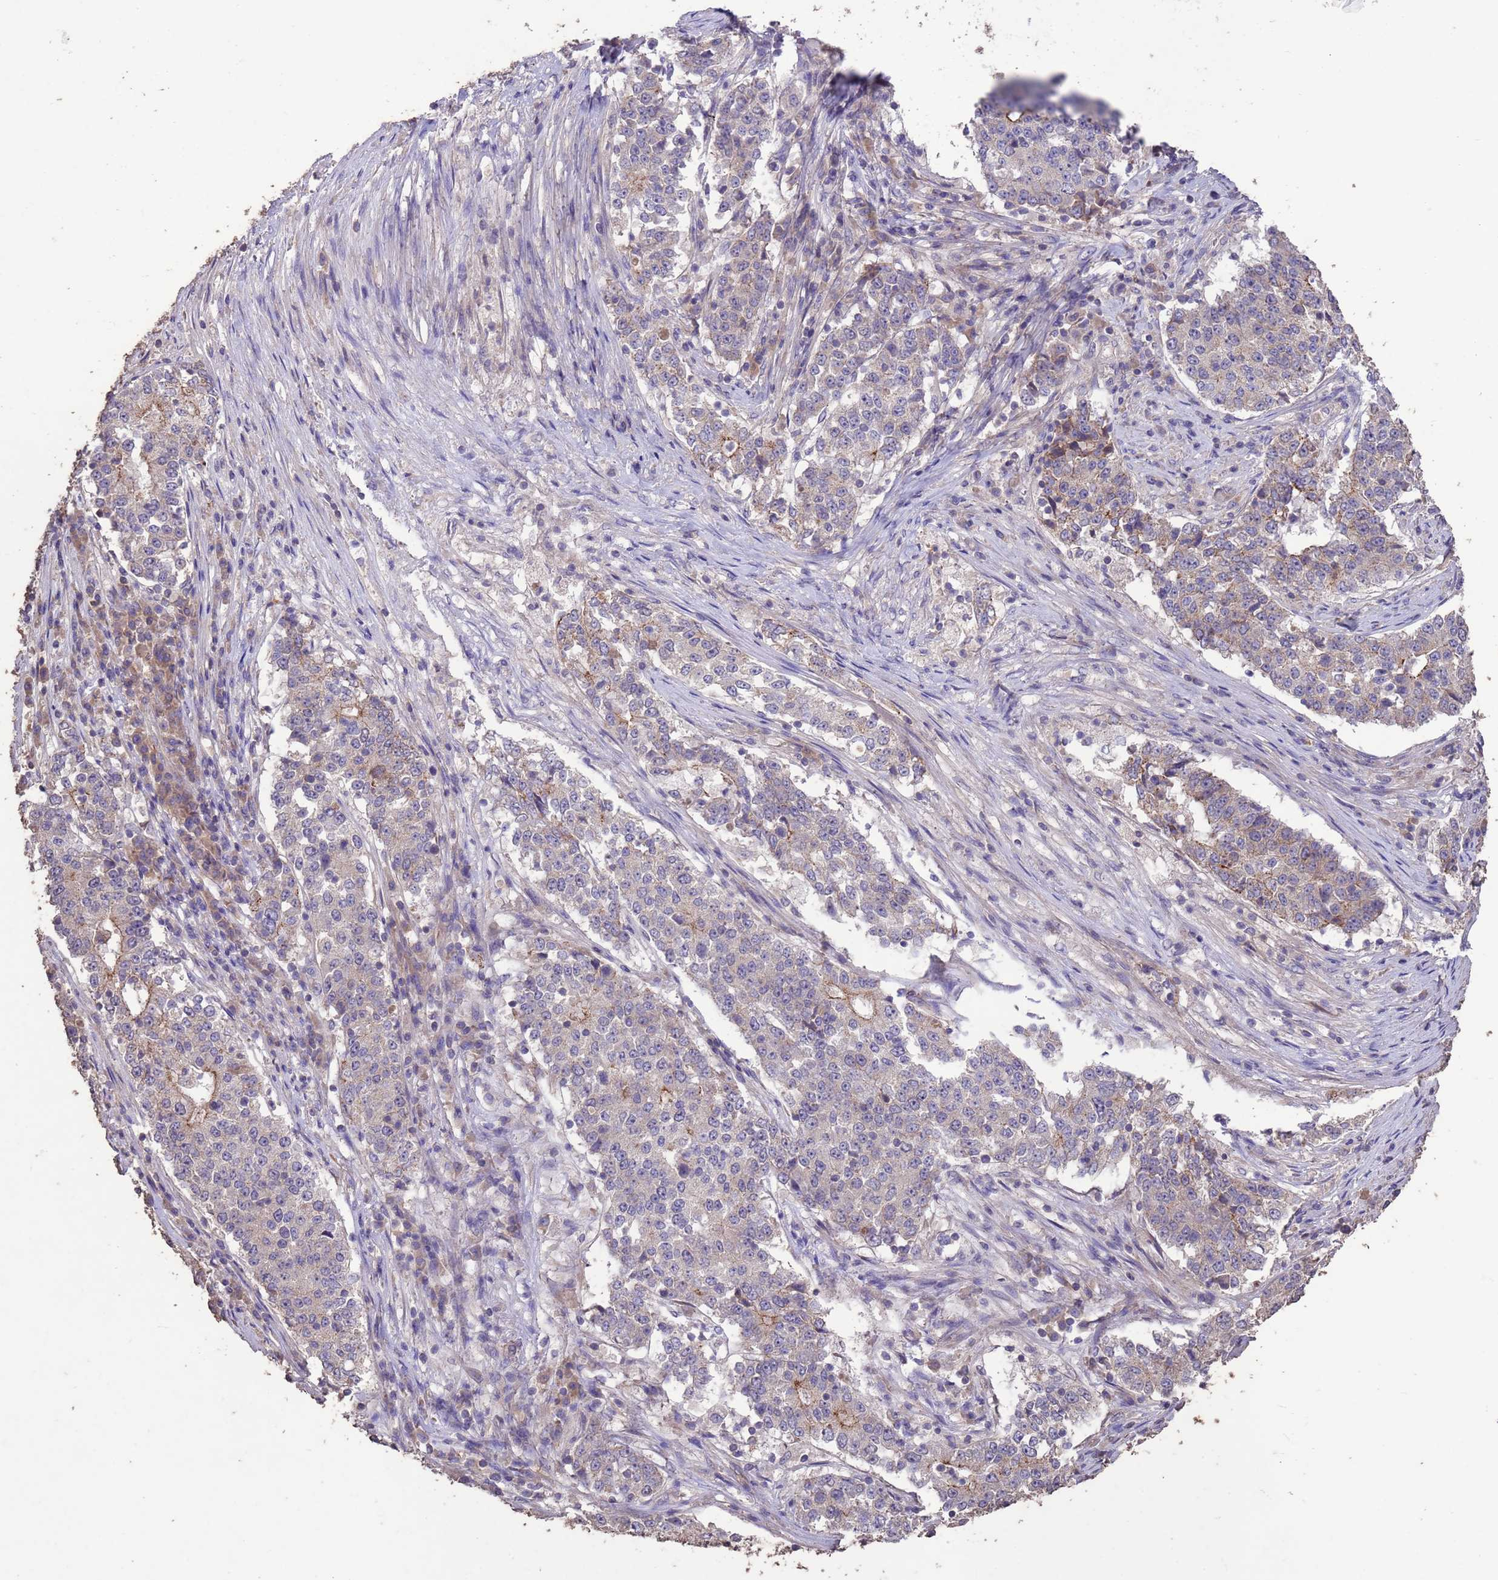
{"staining": {"intensity": "moderate", "quantity": "<25%", "location": "cytoplasmic/membranous"}, "tissue": "stomach cancer", "cell_type": "Tumor cells", "image_type": "cancer", "snomed": [{"axis": "morphology", "description": "Adenocarcinoma, NOS"}, {"axis": "topography", "description": "Stomach"}], "caption": "Immunohistochemistry (IHC) (DAB) staining of stomach cancer reveals moderate cytoplasmic/membranous protein positivity in about <25% of tumor cells.", "gene": "SLC9B2", "patient": {"sex": "male", "age": 59}}